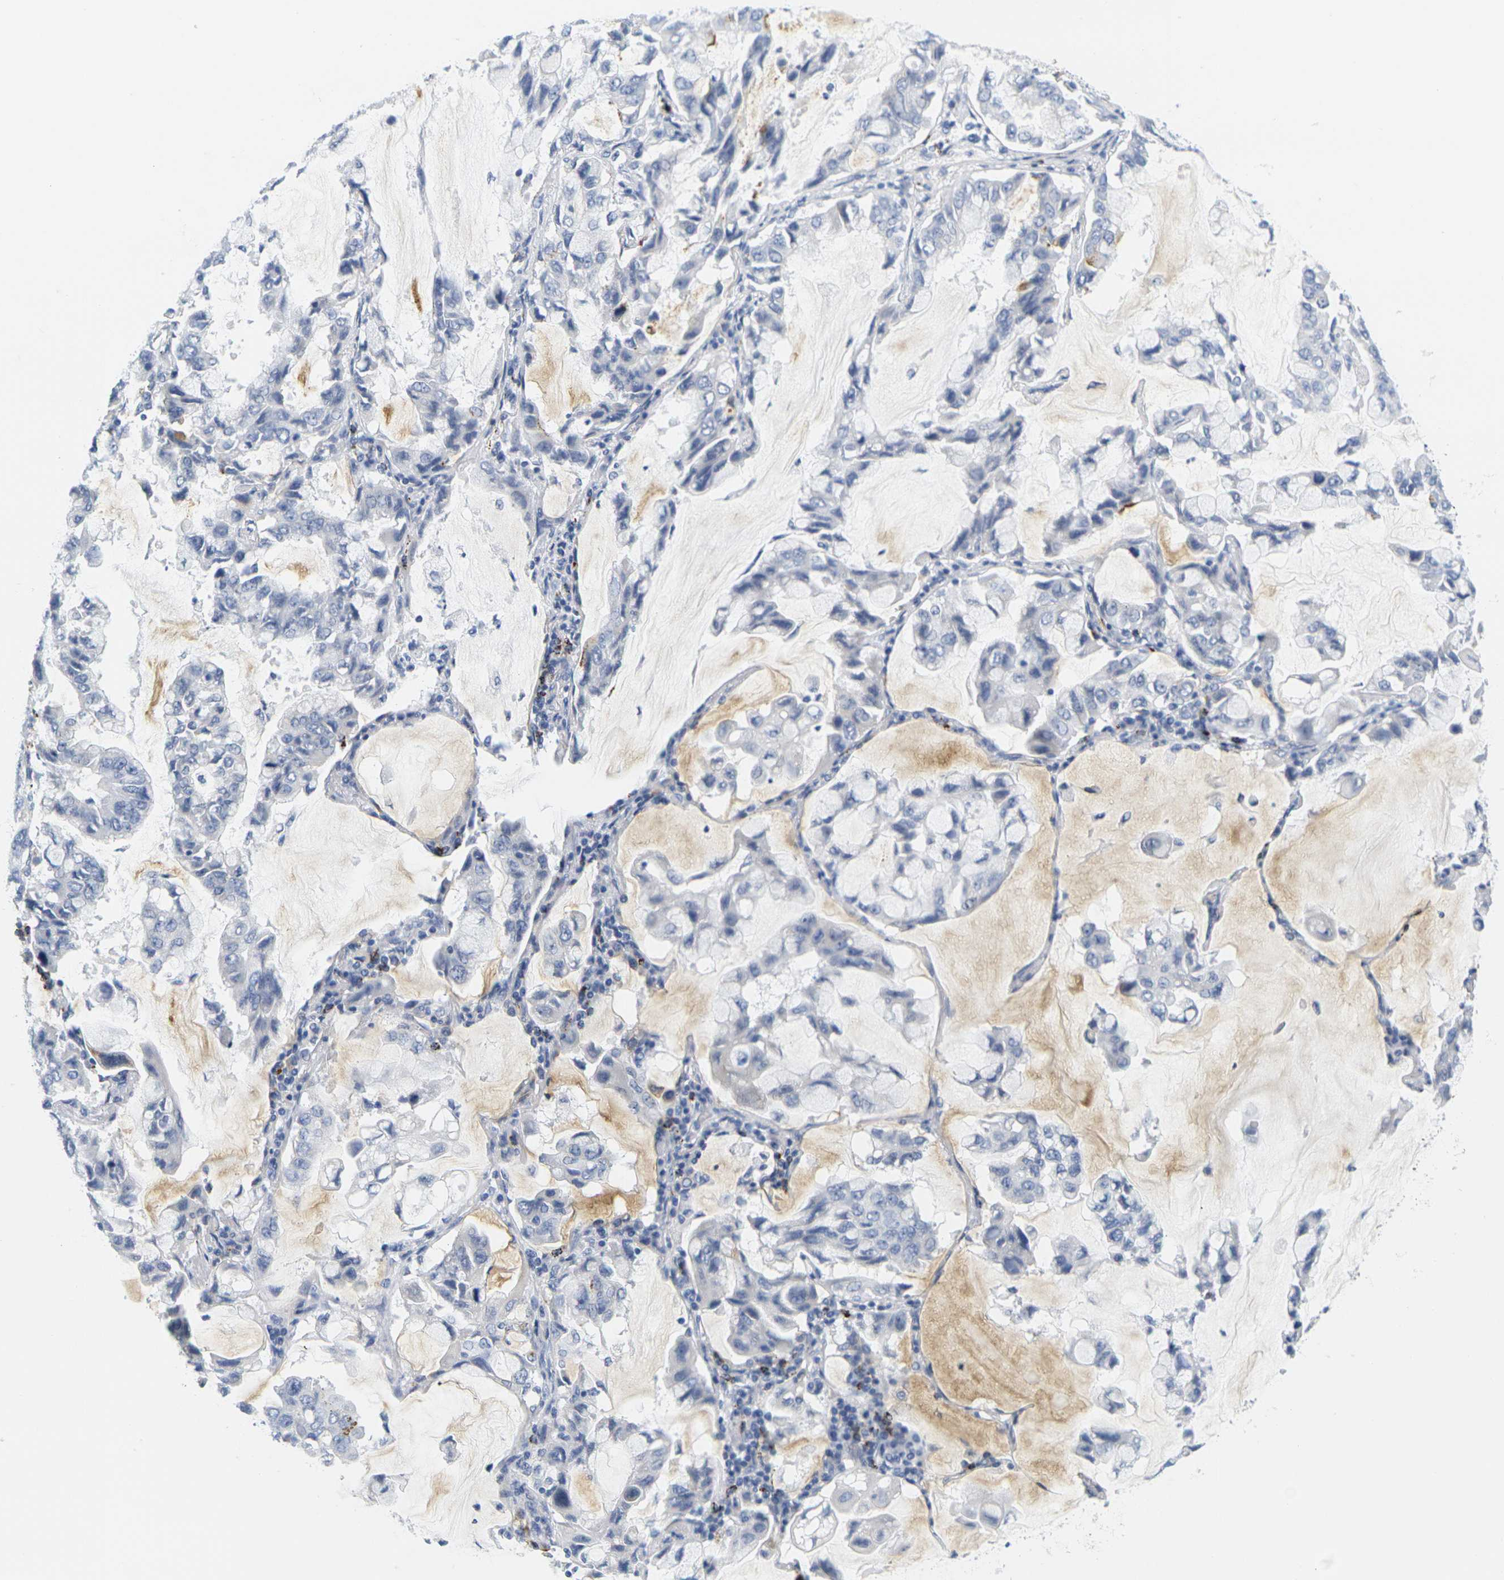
{"staining": {"intensity": "negative", "quantity": "none", "location": "none"}, "tissue": "lung cancer", "cell_type": "Tumor cells", "image_type": "cancer", "snomed": [{"axis": "morphology", "description": "Adenocarcinoma, NOS"}, {"axis": "topography", "description": "Lung"}], "caption": "DAB (3,3'-diaminobenzidine) immunohistochemical staining of human adenocarcinoma (lung) exhibits no significant positivity in tumor cells. (Brightfield microscopy of DAB IHC at high magnification).", "gene": "HLA-DOB", "patient": {"sex": "male", "age": 64}}